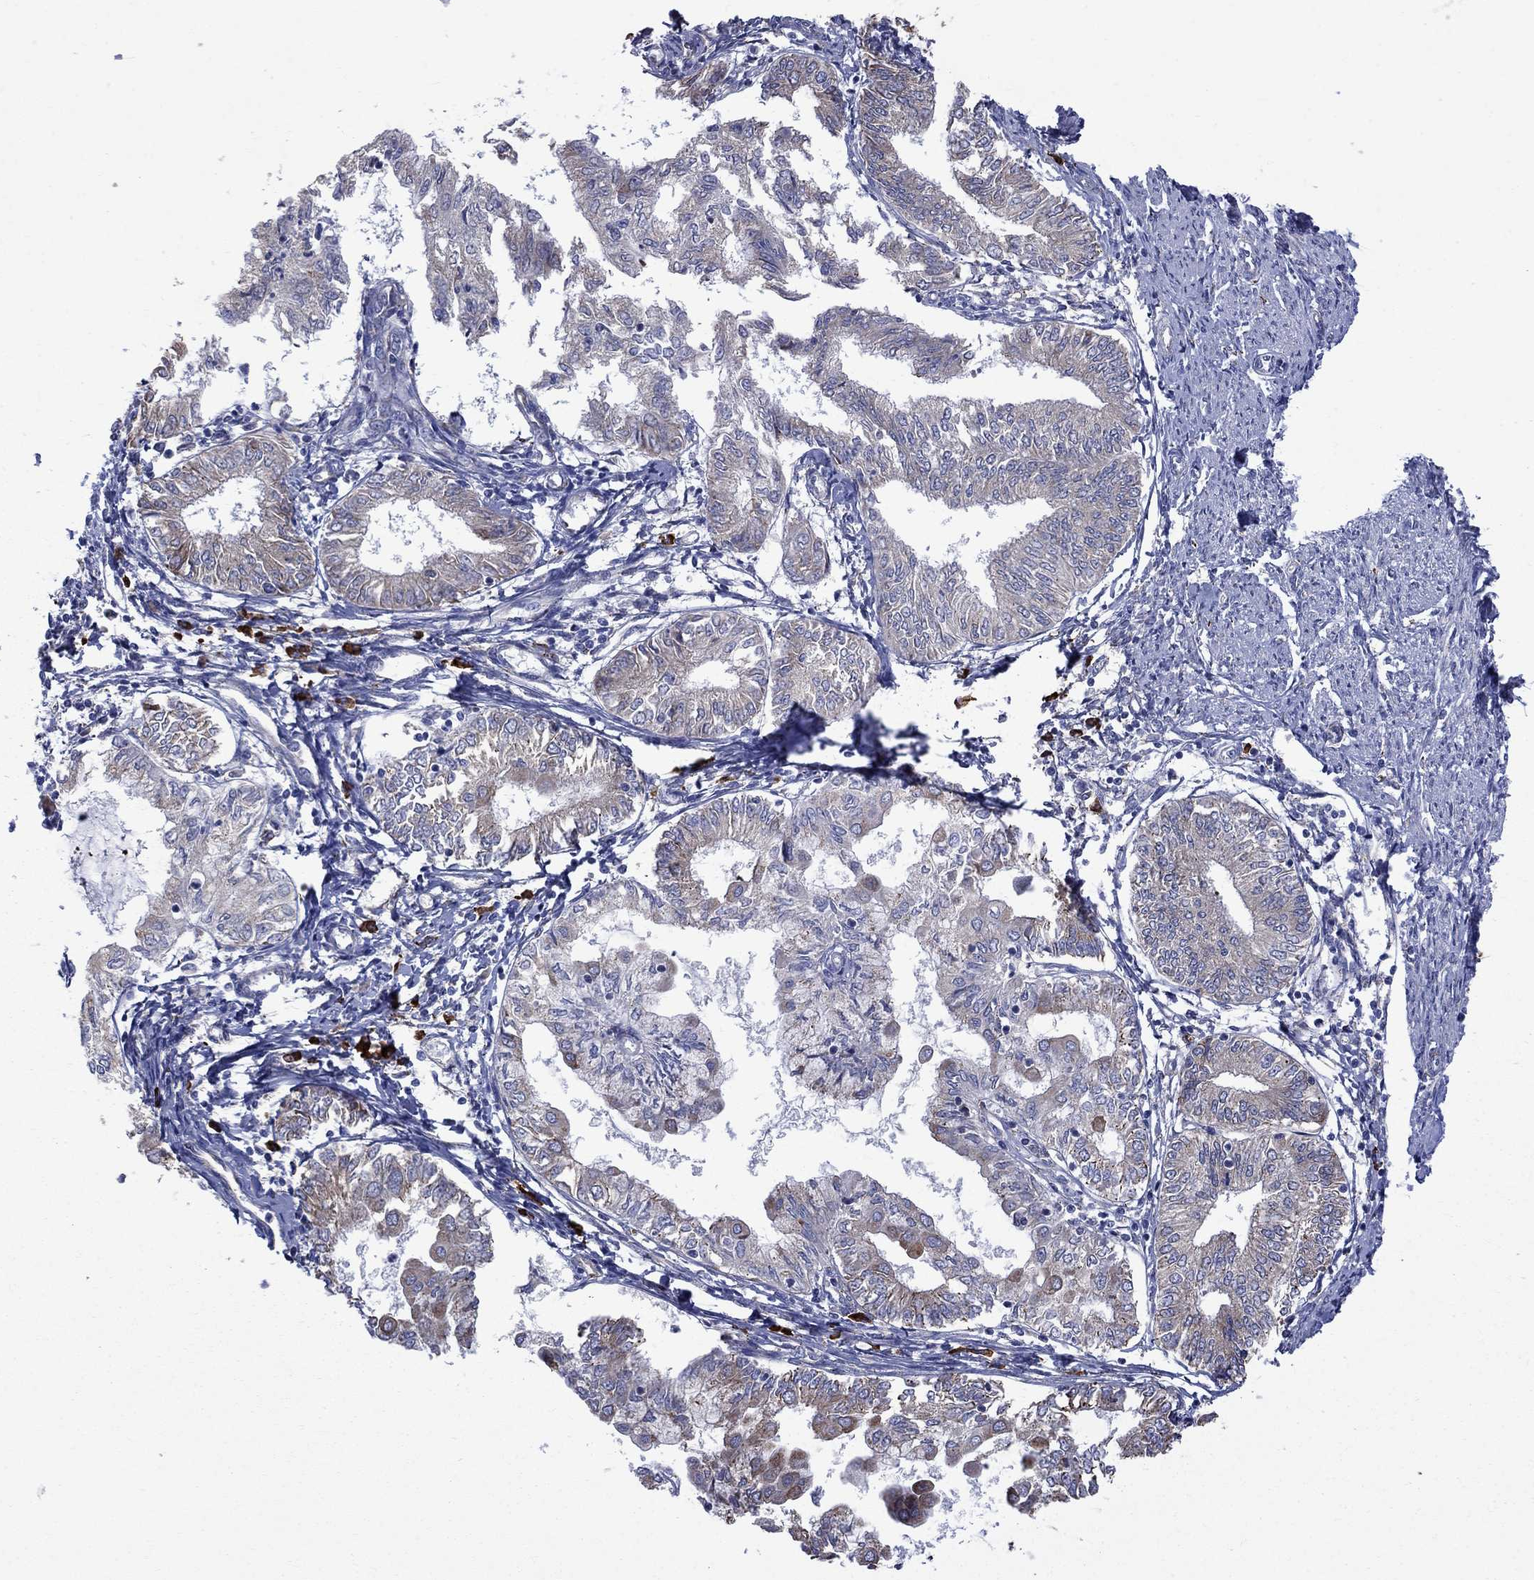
{"staining": {"intensity": "moderate", "quantity": "<25%", "location": "cytoplasmic/membranous"}, "tissue": "endometrial cancer", "cell_type": "Tumor cells", "image_type": "cancer", "snomed": [{"axis": "morphology", "description": "Adenocarcinoma, NOS"}, {"axis": "topography", "description": "Endometrium"}], "caption": "Brown immunohistochemical staining in endometrial cancer (adenocarcinoma) demonstrates moderate cytoplasmic/membranous staining in about <25% of tumor cells.", "gene": "ASNS", "patient": {"sex": "female", "age": 68}}